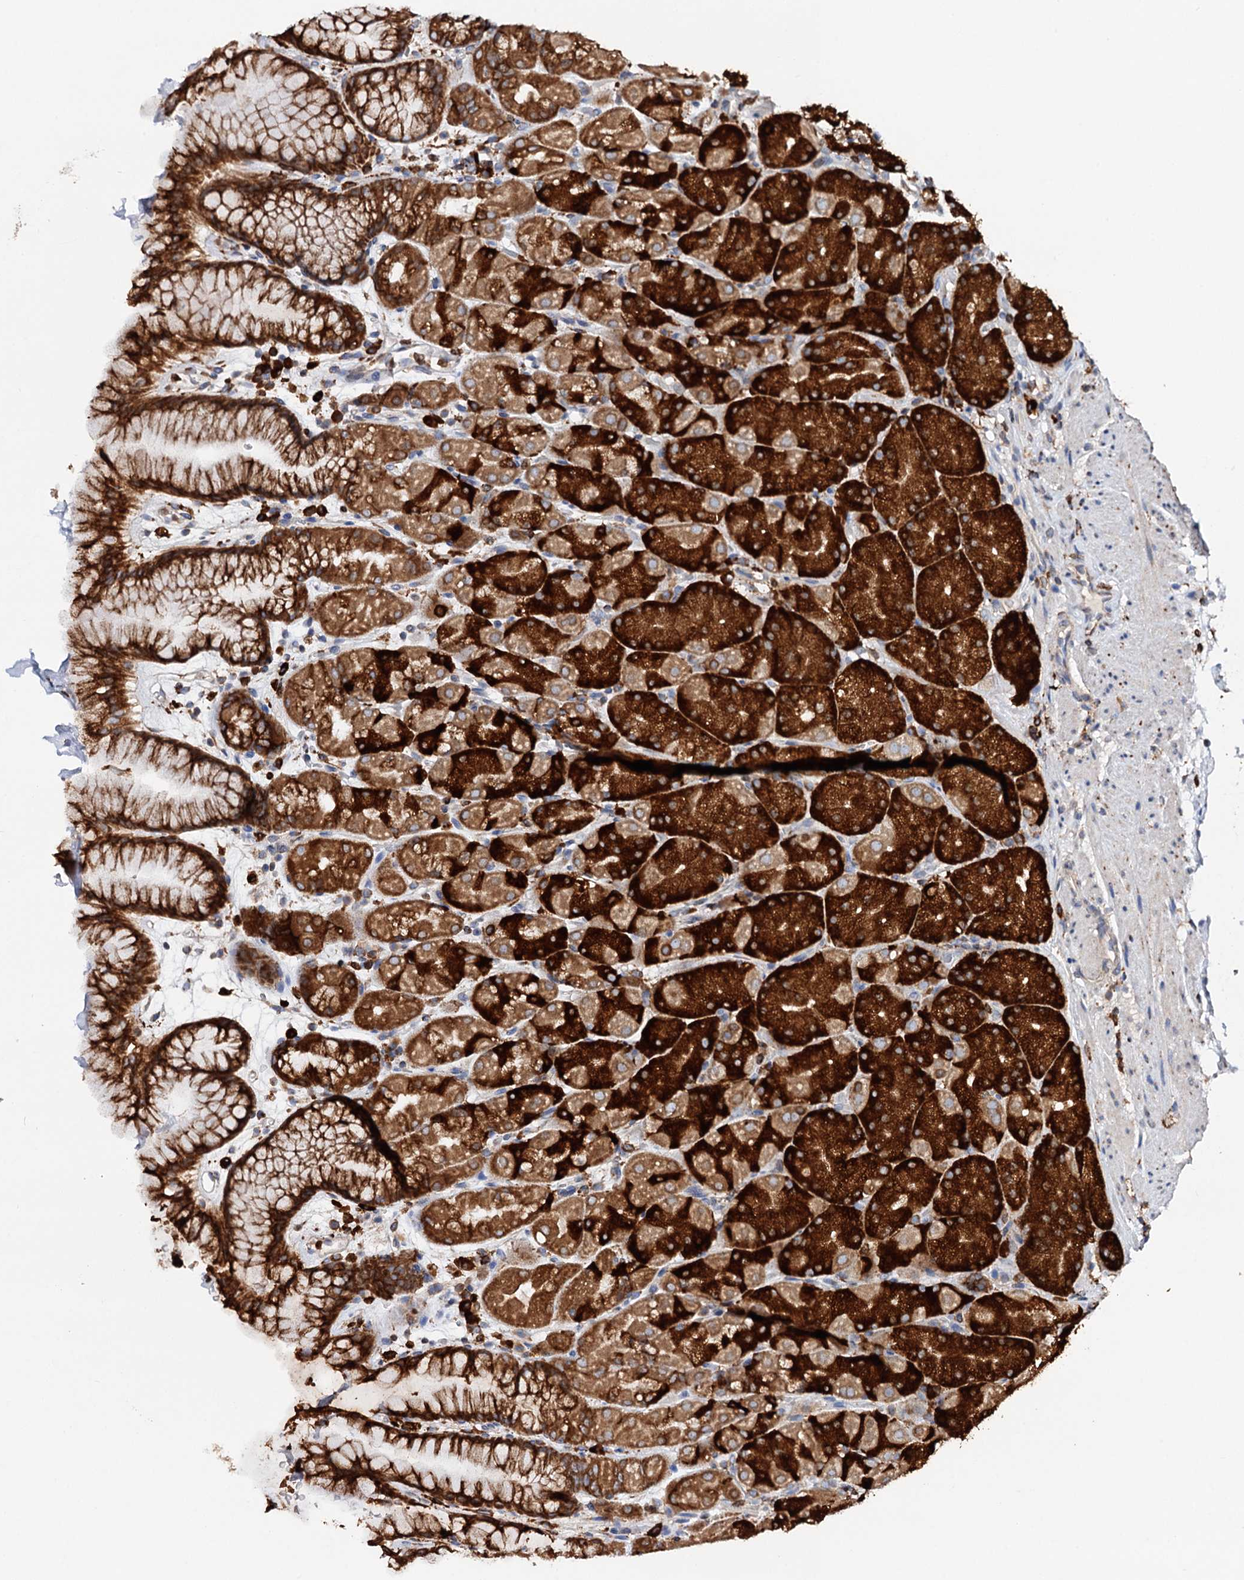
{"staining": {"intensity": "strong", "quantity": ">75%", "location": "cytoplasmic/membranous"}, "tissue": "stomach", "cell_type": "Glandular cells", "image_type": "normal", "snomed": [{"axis": "morphology", "description": "Normal tissue, NOS"}, {"axis": "topography", "description": "Stomach, upper"}, {"axis": "topography", "description": "Stomach, lower"}], "caption": "A high amount of strong cytoplasmic/membranous positivity is seen in approximately >75% of glandular cells in benign stomach.", "gene": "ERP29", "patient": {"sex": "male", "age": 67}}